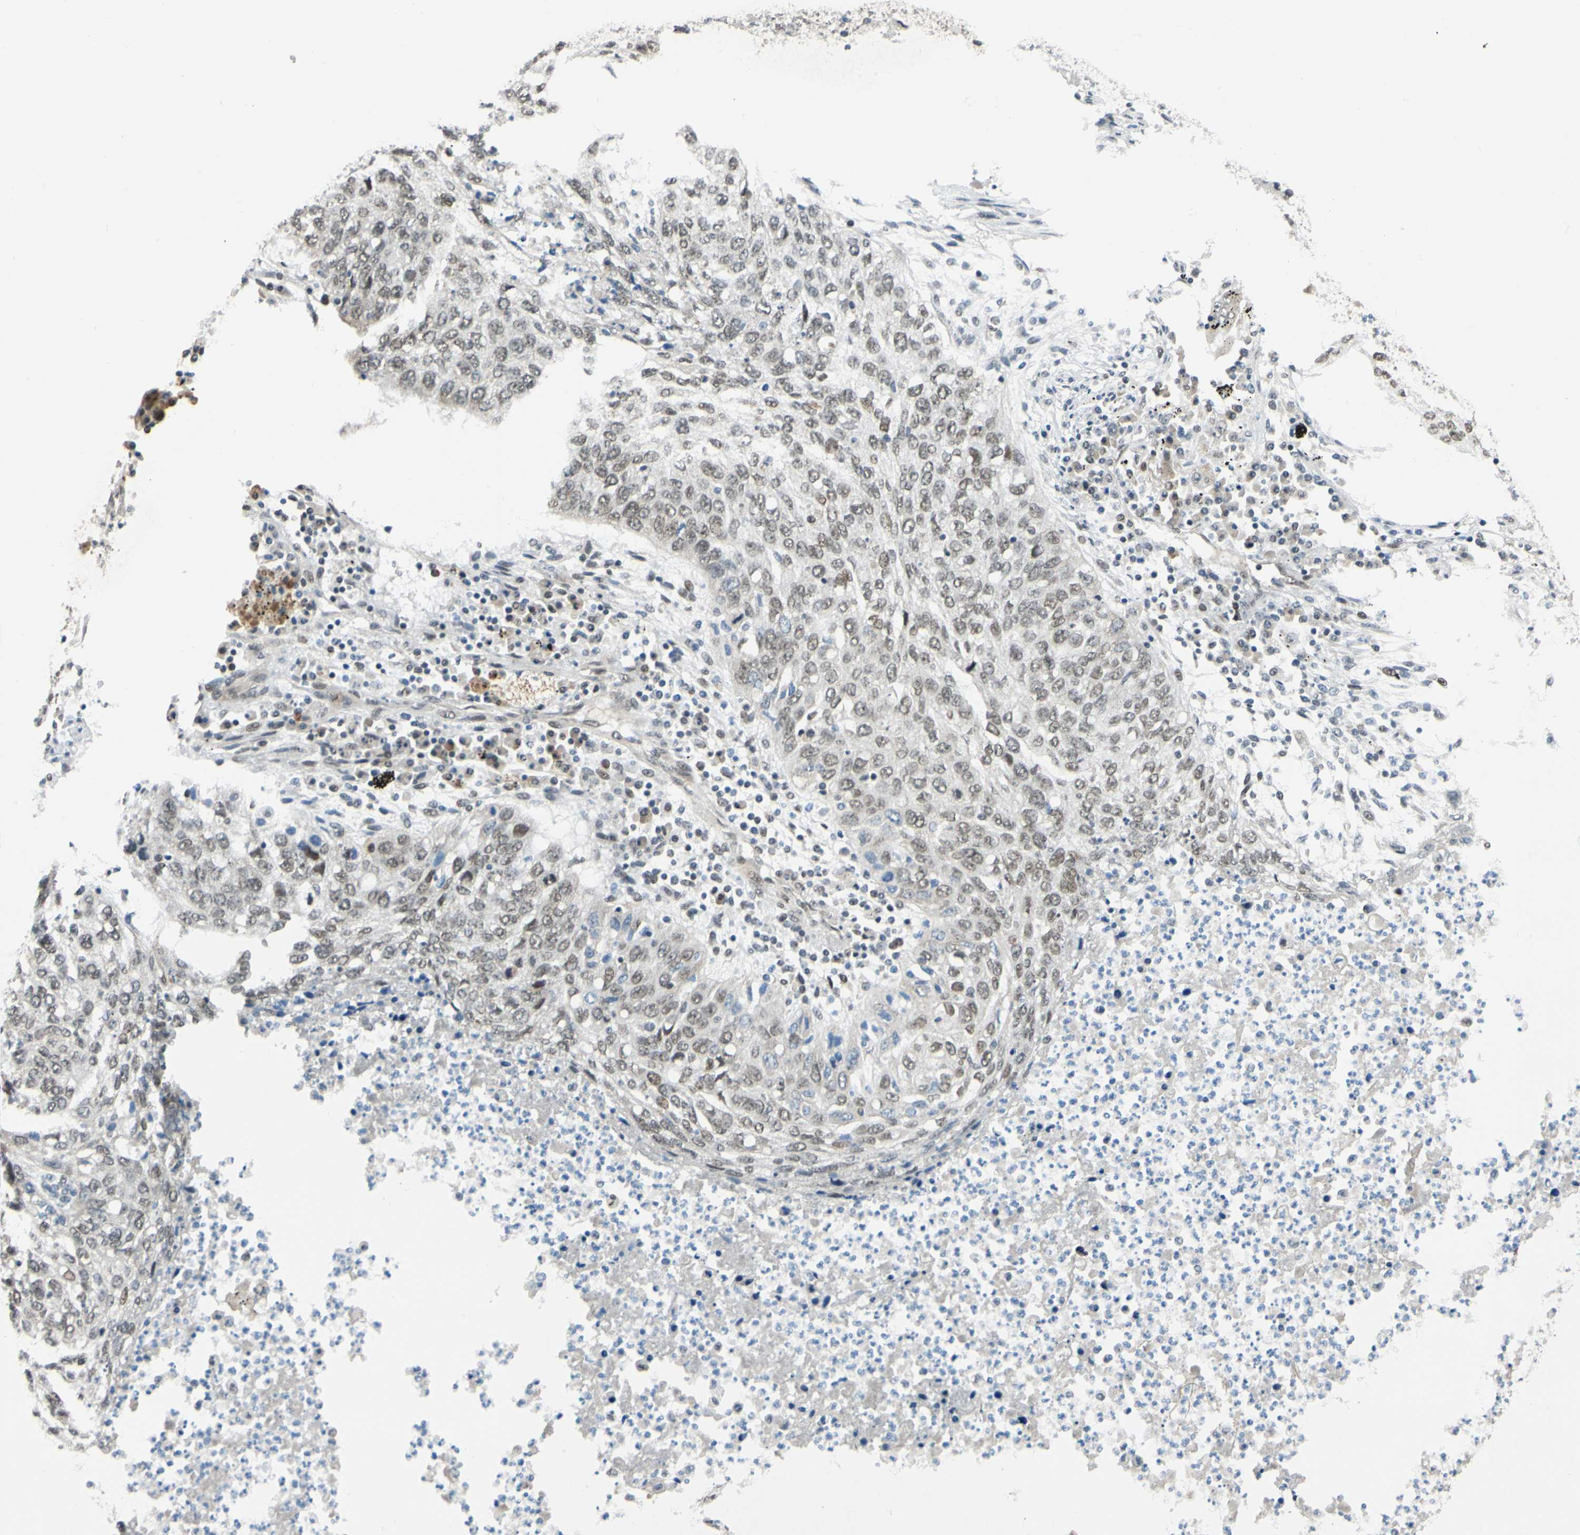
{"staining": {"intensity": "weak", "quantity": ">75%", "location": "nuclear"}, "tissue": "lung cancer", "cell_type": "Tumor cells", "image_type": "cancer", "snomed": [{"axis": "morphology", "description": "Squamous cell carcinoma, NOS"}, {"axis": "topography", "description": "Lung"}], "caption": "A micrograph of human squamous cell carcinoma (lung) stained for a protein demonstrates weak nuclear brown staining in tumor cells.", "gene": "POGZ", "patient": {"sex": "female", "age": 63}}